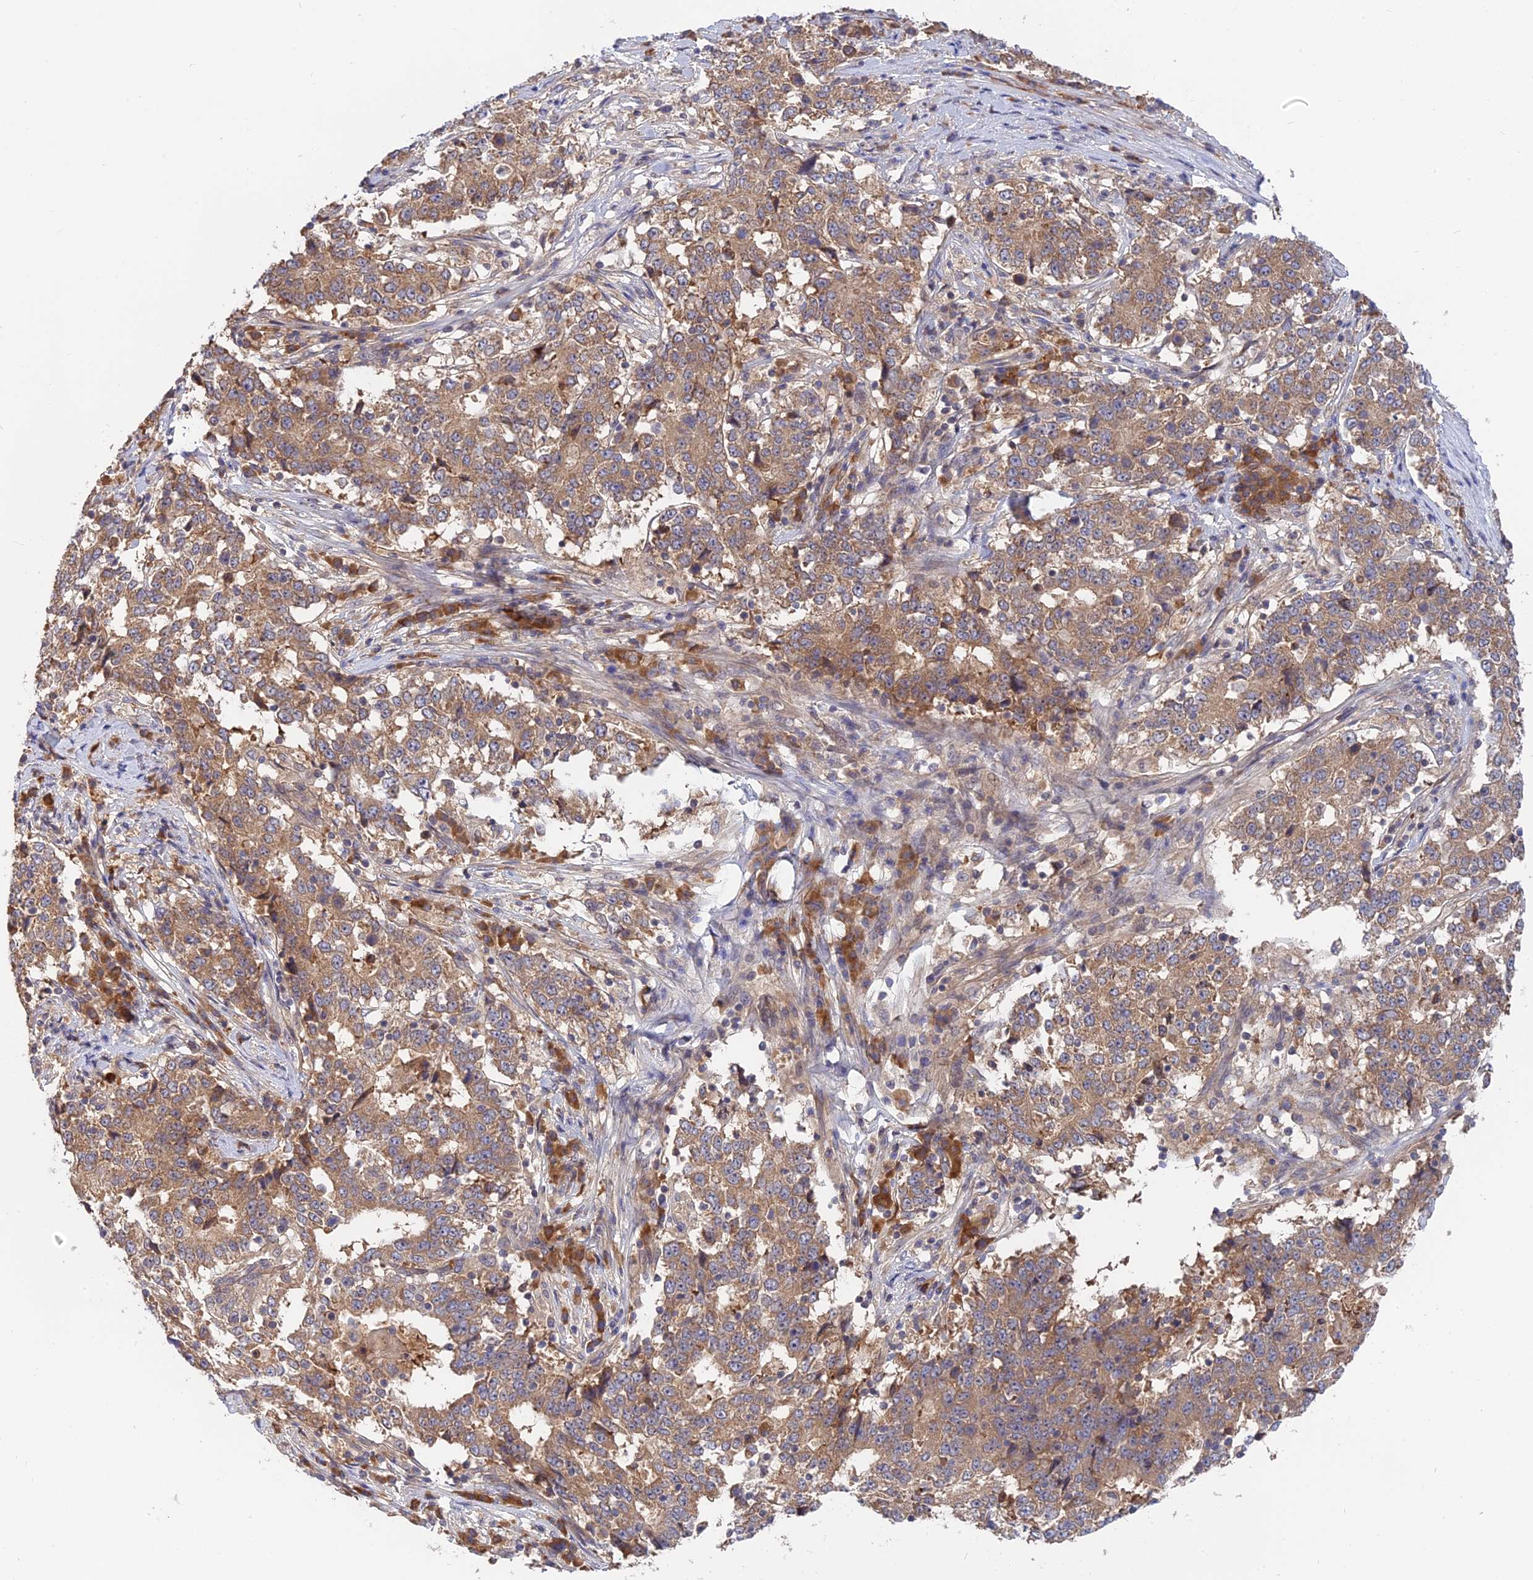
{"staining": {"intensity": "moderate", "quantity": ">75%", "location": "cytoplasmic/membranous"}, "tissue": "stomach cancer", "cell_type": "Tumor cells", "image_type": "cancer", "snomed": [{"axis": "morphology", "description": "Adenocarcinoma, NOS"}, {"axis": "topography", "description": "Stomach"}], "caption": "Immunohistochemical staining of human adenocarcinoma (stomach) shows medium levels of moderate cytoplasmic/membranous expression in about >75% of tumor cells.", "gene": "IL21R", "patient": {"sex": "male", "age": 59}}